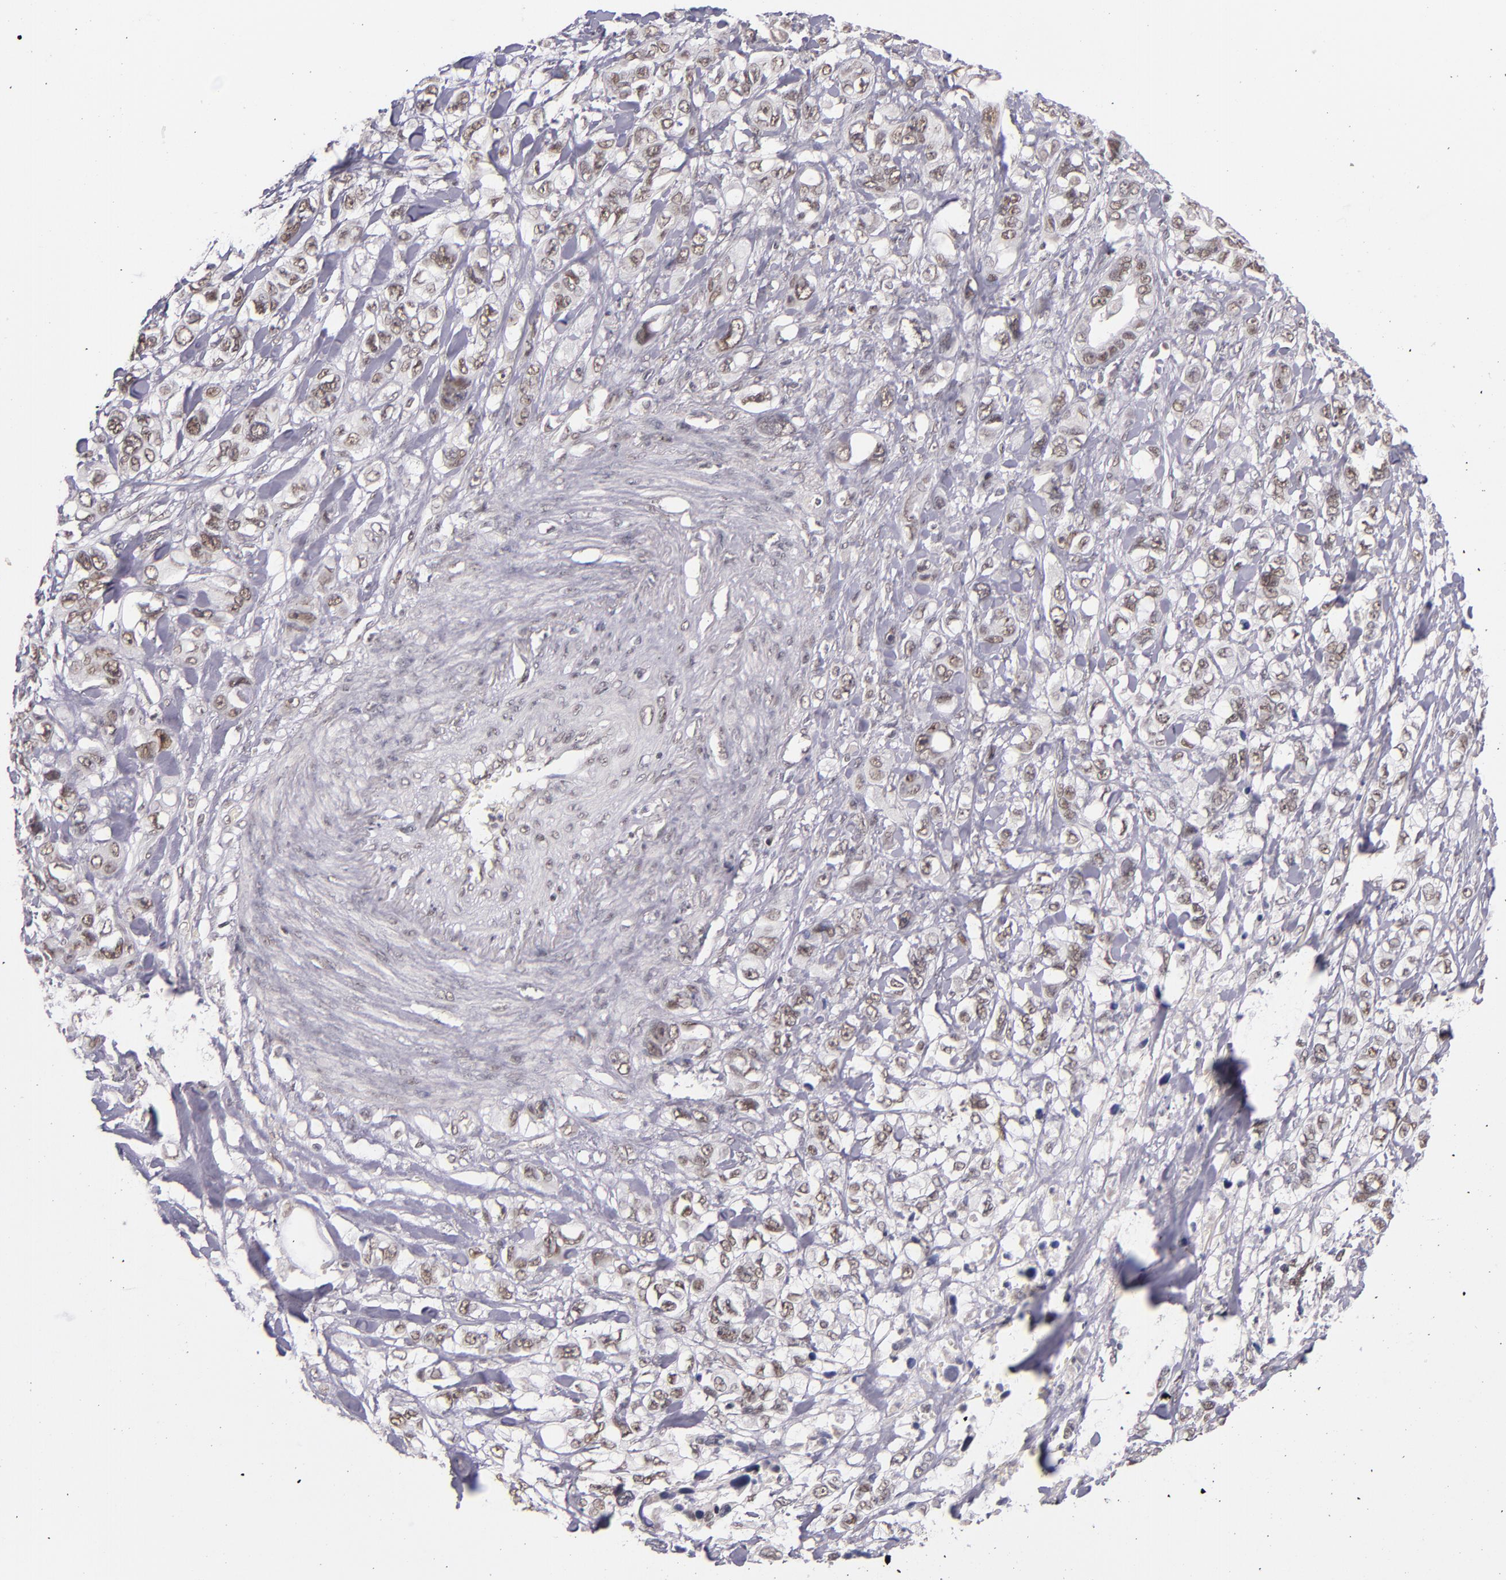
{"staining": {"intensity": "weak", "quantity": ">75%", "location": "nuclear"}, "tissue": "stomach cancer", "cell_type": "Tumor cells", "image_type": "cancer", "snomed": [{"axis": "morphology", "description": "Adenocarcinoma, NOS"}, {"axis": "topography", "description": "Stomach, upper"}], "caption": "The histopathology image displays staining of stomach adenocarcinoma, revealing weak nuclear protein staining (brown color) within tumor cells.", "gene": "ZNF148", "patient": {"sex": "male", "age": 47}}